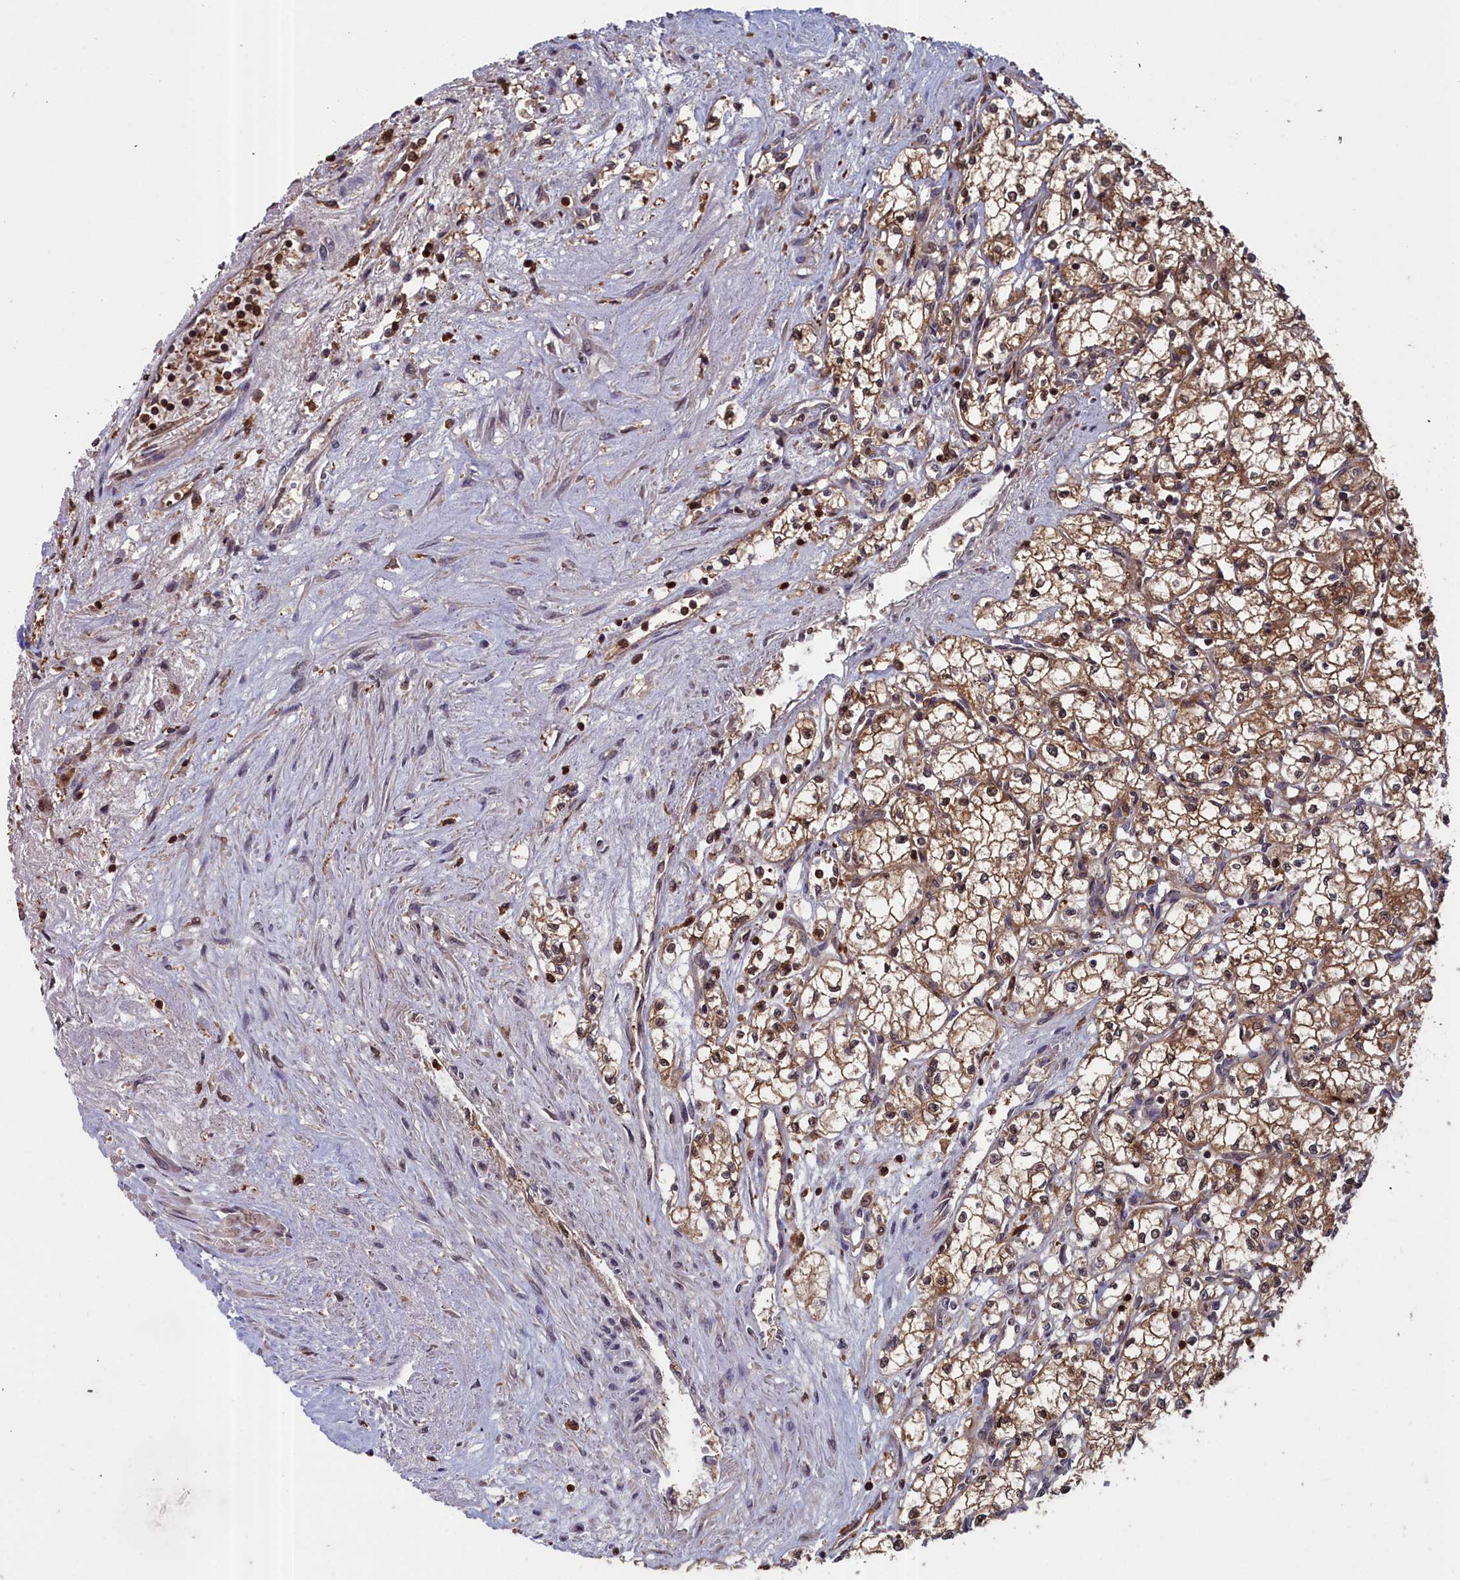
{"staining": {"intensity": "moderate", "quantity": ">75%", "location": "cytoplasmic/membranous,nuclear"}, "tissue": "renal cancer", "cell_type": "Tumor cells", "image_type": "cancer", "snomed": [{"axis": "morphology", "description": "Adenocarcinoma, NOS"}, {"axis": "topography", "description": "Kidney"}], "caption": "This is a micrograph of IHC staining of adenocarcinoma (renal), which shows moderate staining in the cytoplasmic/membranous and nuclear of tumor cells.", "gene": "GFRA2", "patient": {"sex": "male", "age": 59}}